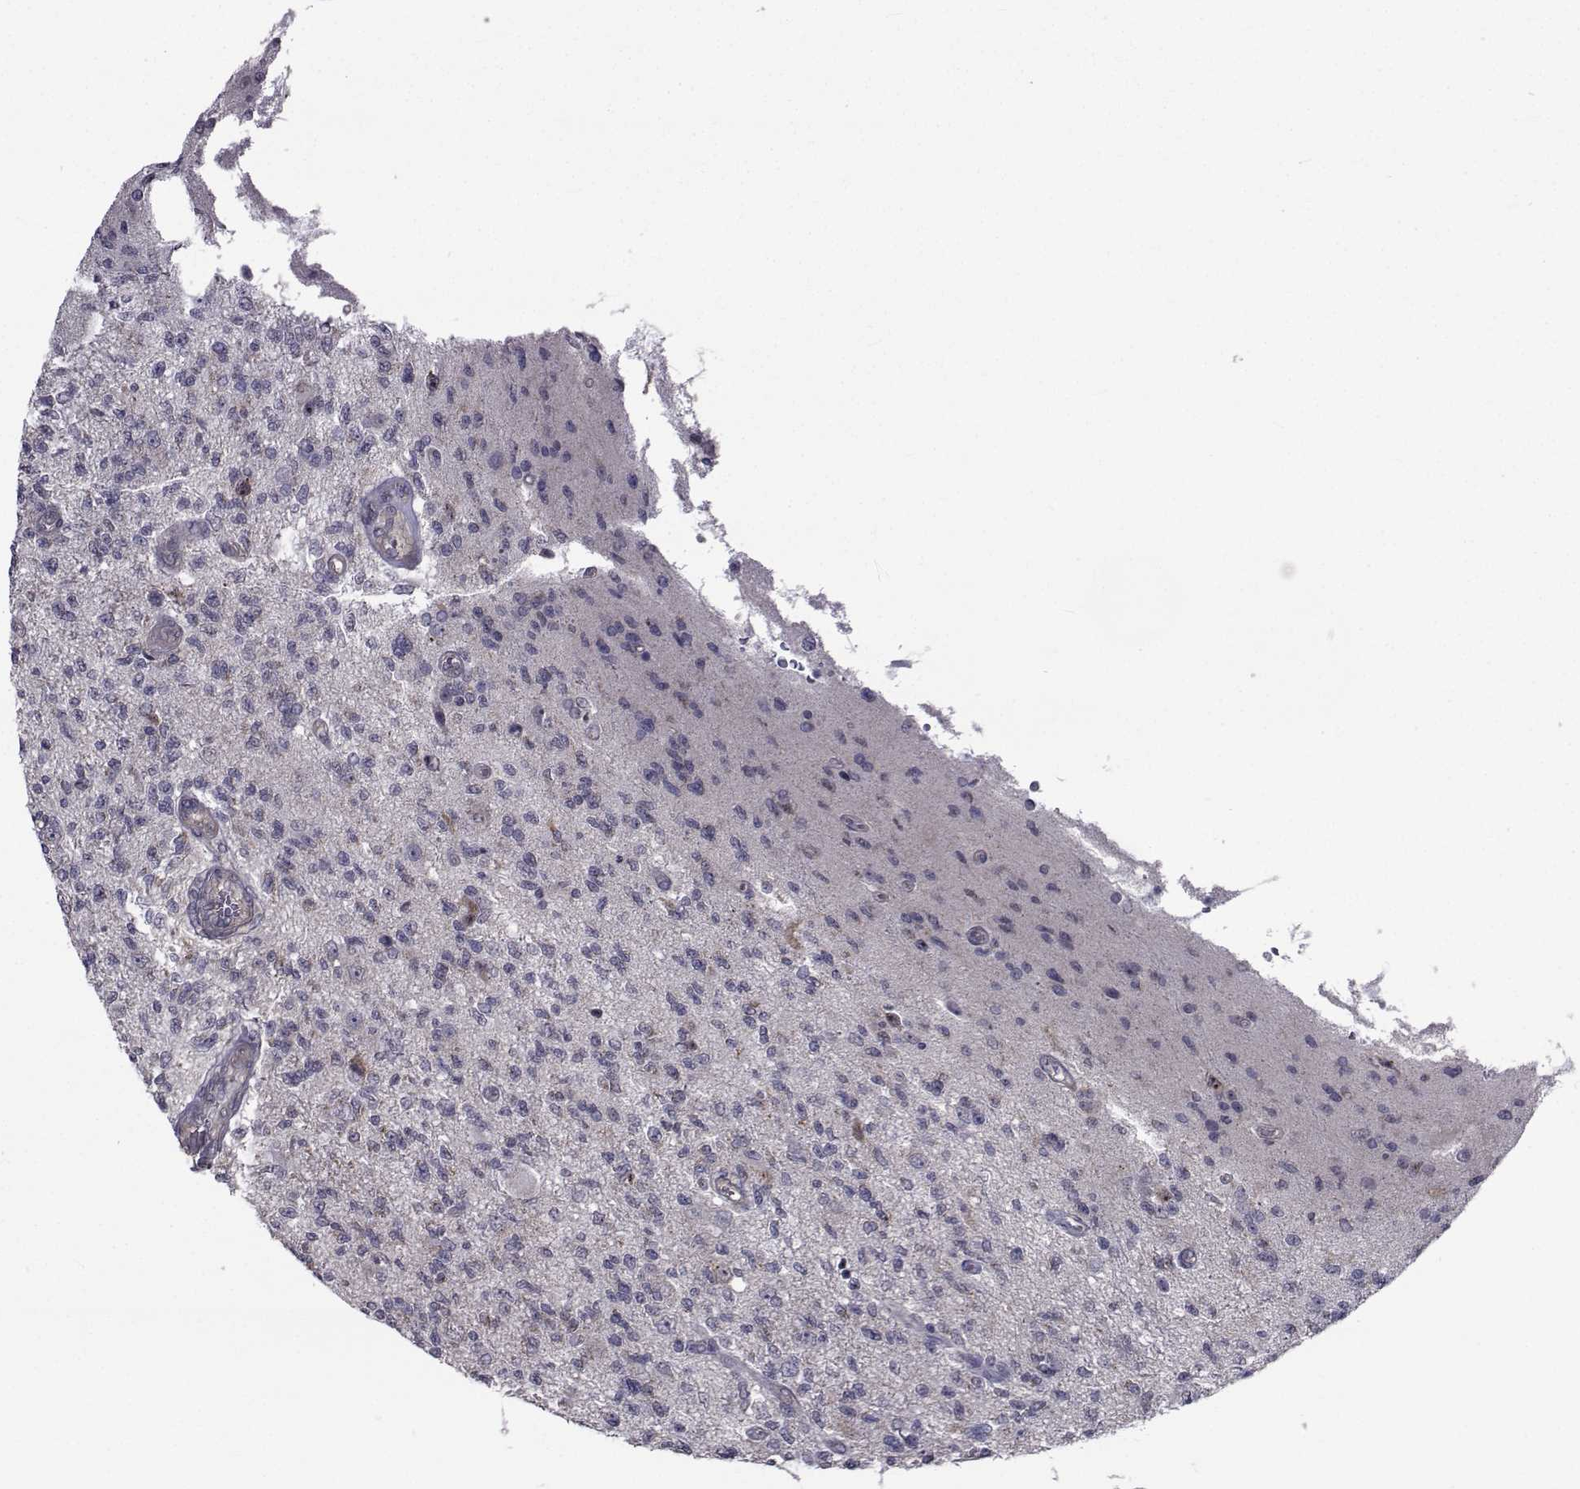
{"staining": {"intensity": "negative", "quantity": "none", "location": "none"}, "tissue": "glioma", "cell_type": "Tumor cells", "image_type": "cancer", "snomed": [{"axis": "morphology", "description": "Glioma, malignant, High grade"}, {"axis": "topography", "description": "Brain"}], "caption": "Photomicrograph shows no significant protein expression in tumor cells of glioma.", "gene": "CFAP74", "patient": {"sex": "male", "age": 56}}